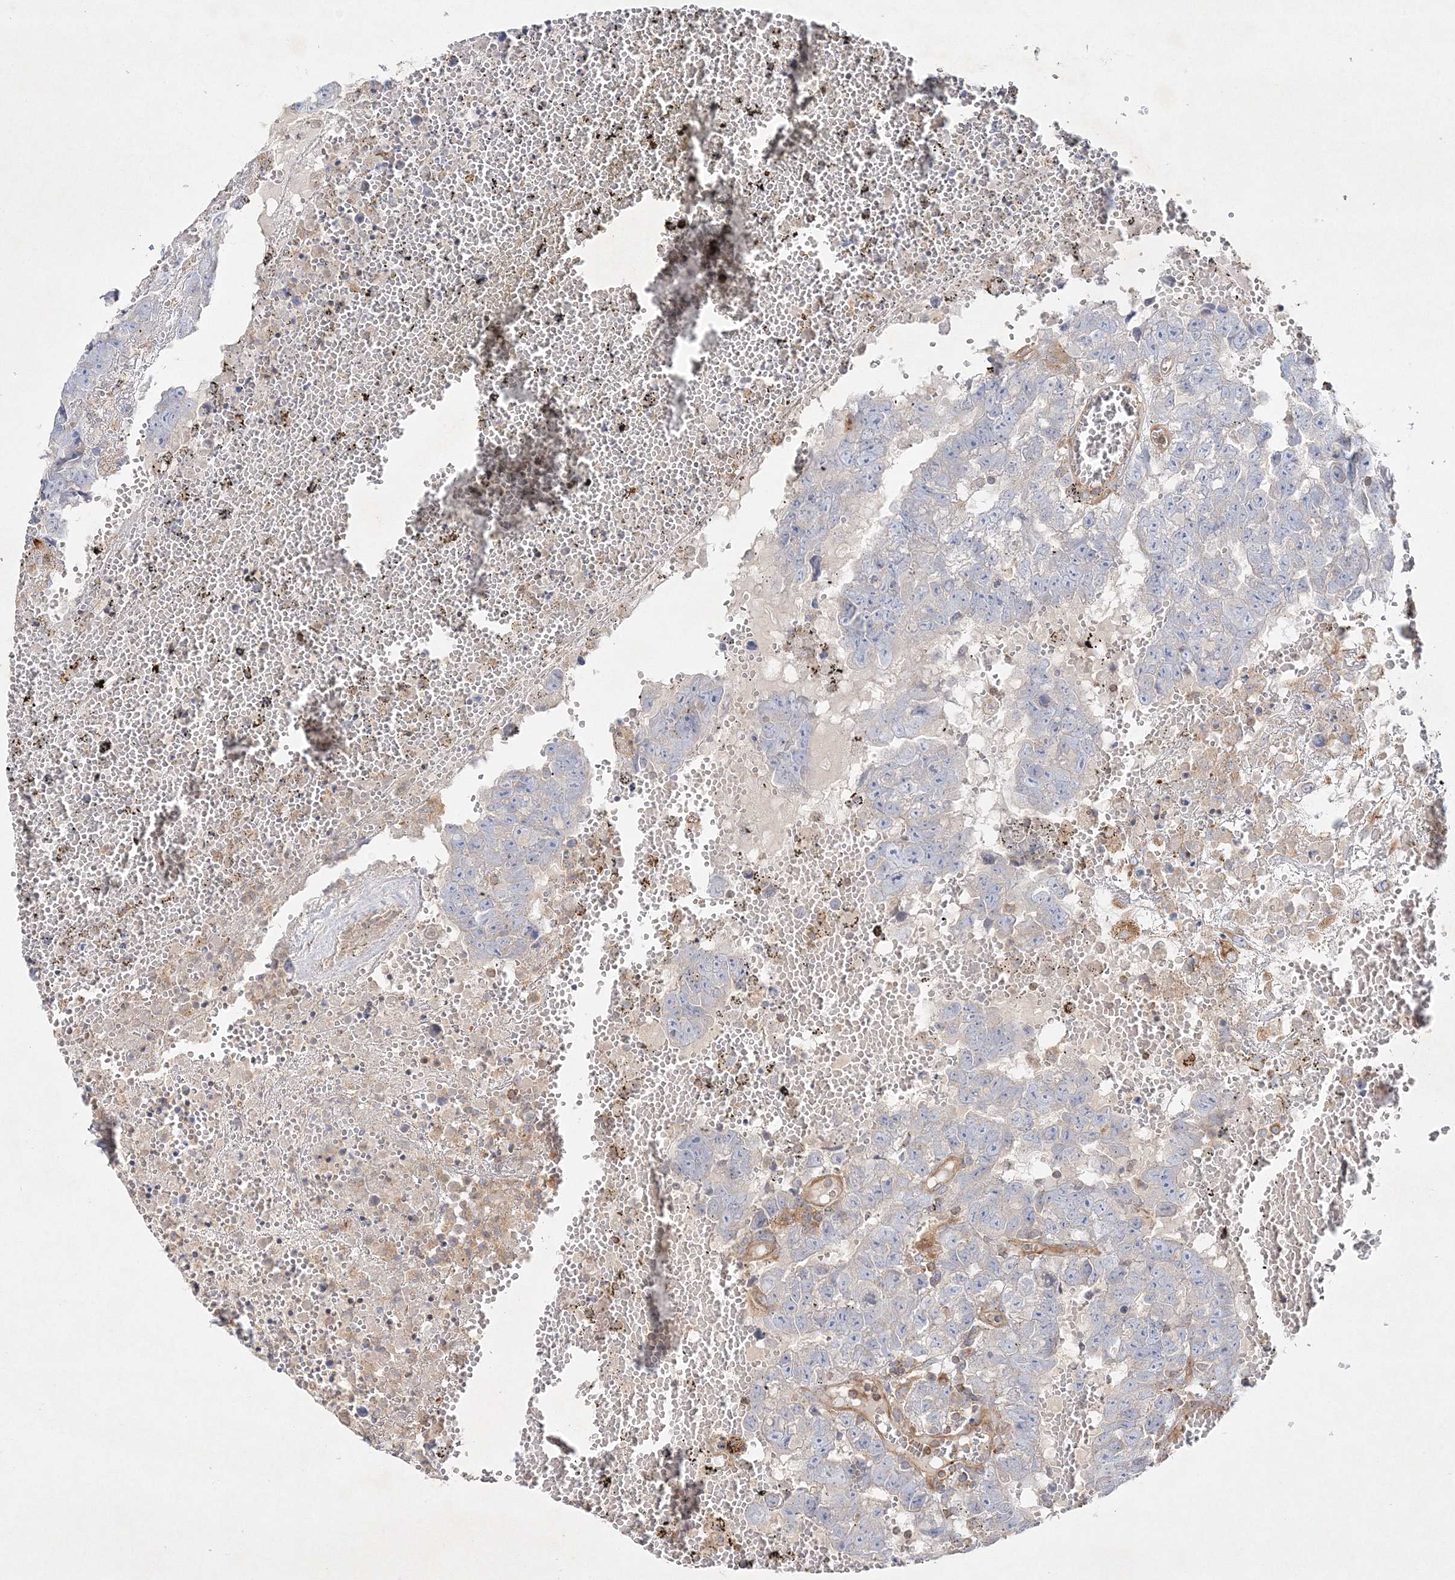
{"staining": {"intensity": "negative", "quantity": "none", "location": "none"}, "tissue": "testis cancer", "cell_type": "Tumor cells", "image_type": "cancer", "snomed": [{"axis": "morphology", "description": "Carcinoma, Embryonal, NOS"}, {"axis": "topography", "description": "Testis"}], "caption": "Immunohistochemical staining of testis embryonal carcinoma exhibits no significant positivity in tumor cells. (Brightfield microscopy of DAB (3,3'-diaminobenzidine) immunohistochemistry at high magnification).", "gene": "WDR37", "patient": {"sex": "male", "age": 25}}